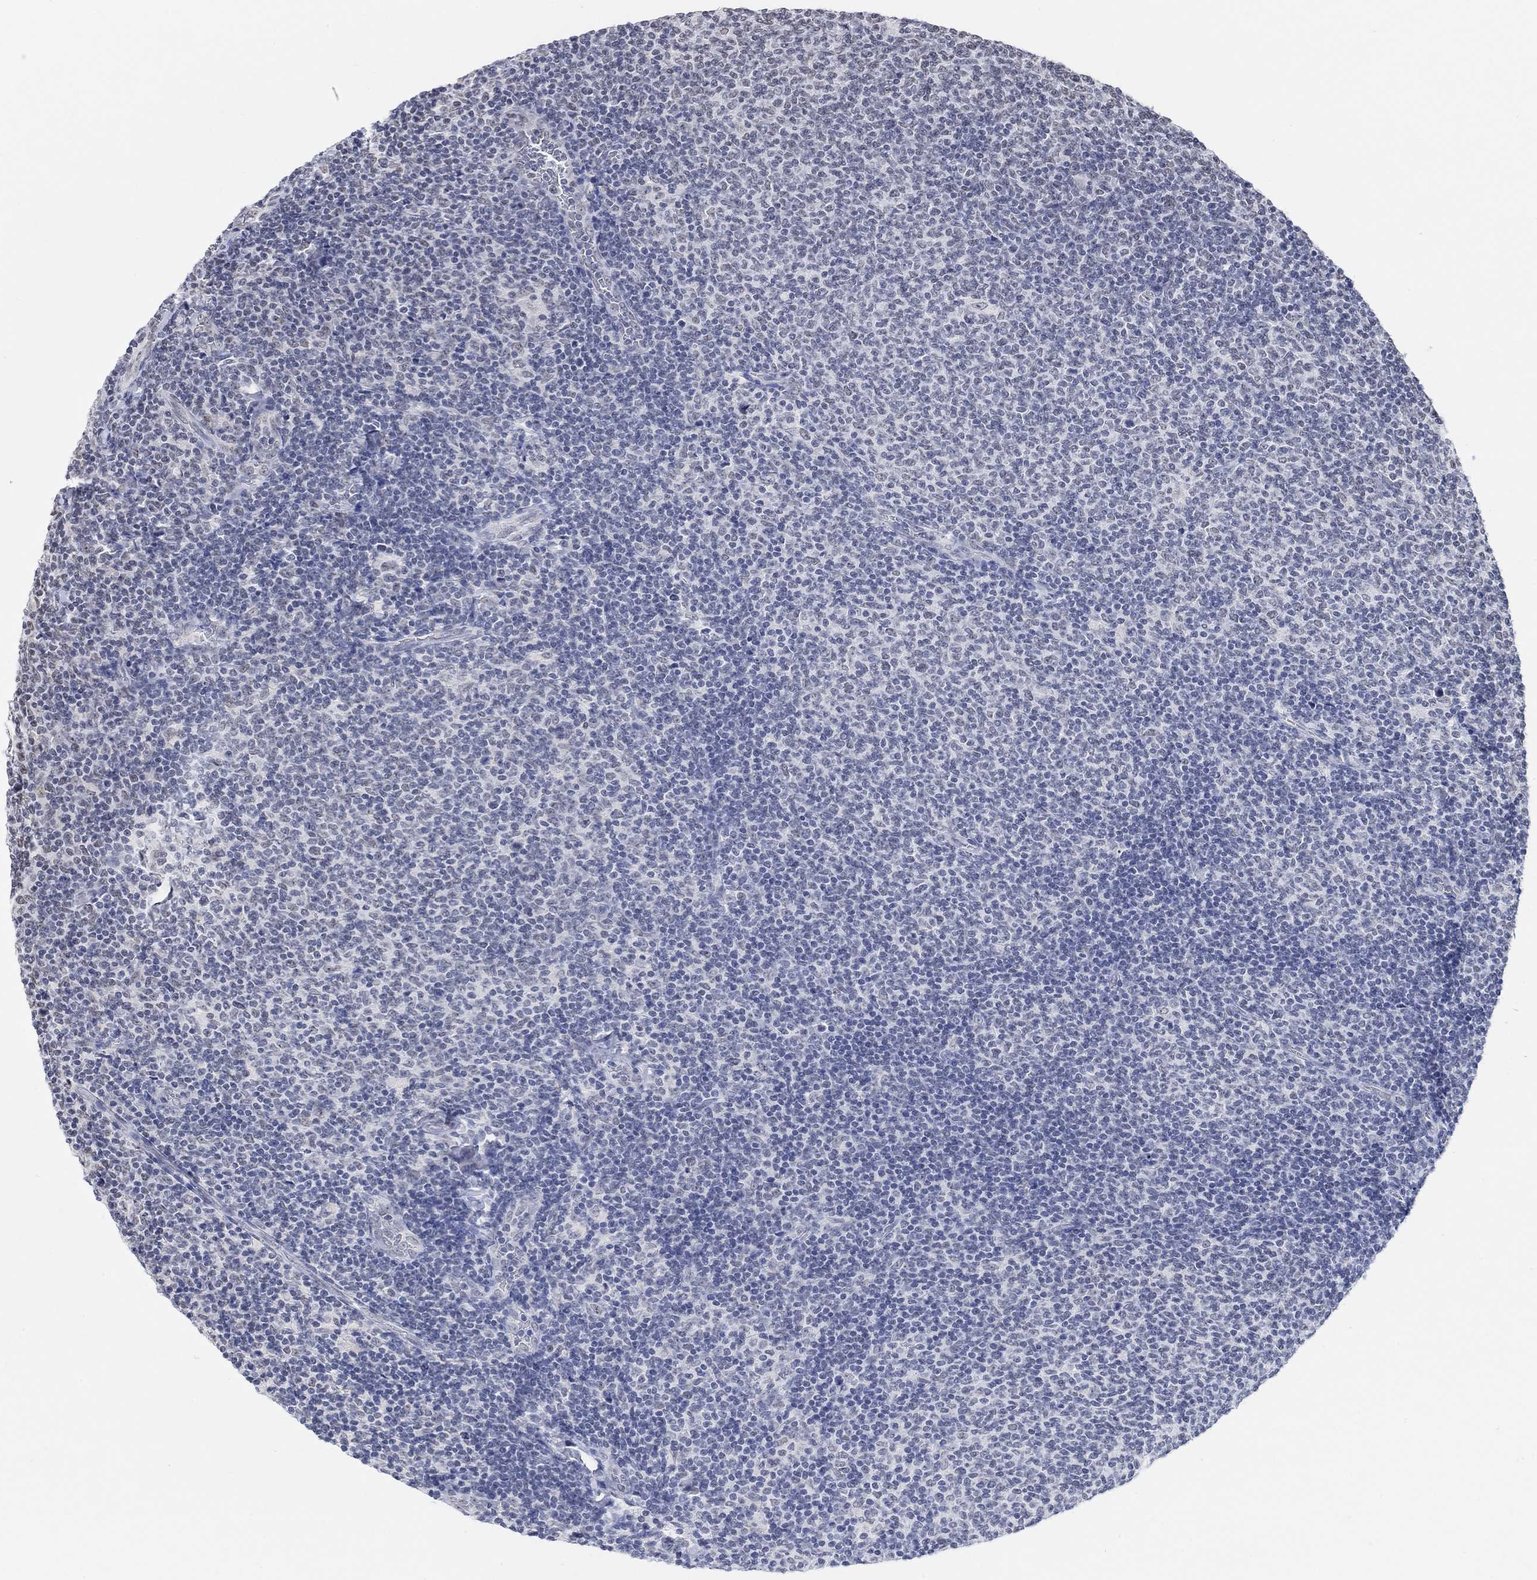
{"staining": {"intensity": "negative", "quantity": "none", "location": "none"}, "tissue": "lymphoma", "cell_type": "Tumor cells", "image_type": "cancer", "snomed": [{"axis": "morphology", "description": "Malignant lymphoma, non-Hodgkin's type, Low grade"}, {"axis": "topography", "description": "Lymph node"}], "caption": "Tumor cells are negative for protein expression in human malignant lymphoma, non-Hodgkin's type (low-grade). The staining is performed using DAB brown chromogen with nuclei counter-stained in using hematoxylin.", "gene": "PURG", "patient": {"sex": "male", "age": 52}}